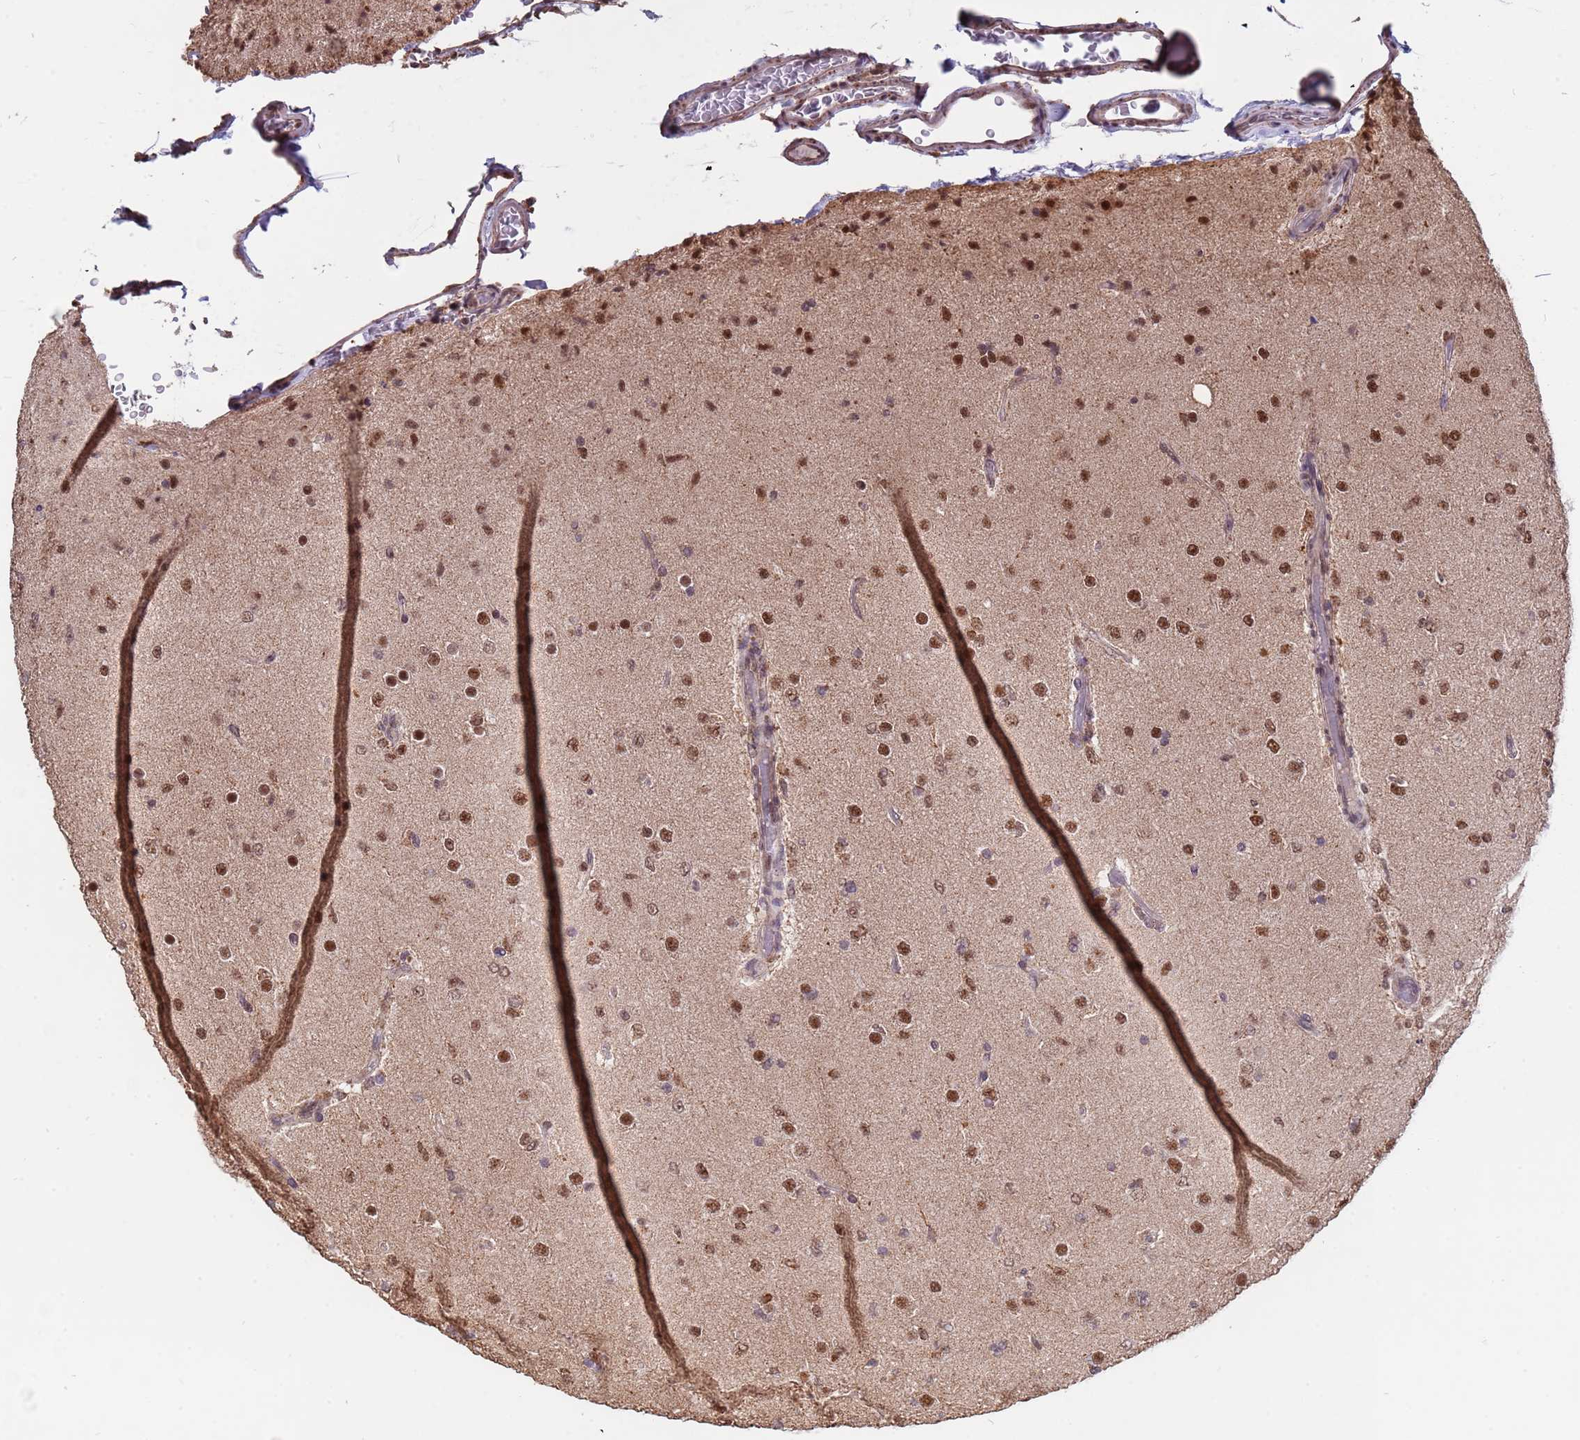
{"staining": {"intensity": "strong", "quantity": ">75%", "location": "nuclear"}, "tissue": "glioma", "cell_type": "Tumor cells", "image_type": "cancer", "snomed": [{"axis": "morphology", "description": "Glioma, malignant, Low grade"}, {"axis": "topography", "description": "Brain"}], "caption": "Strong nuclear expression for a protein is seen in about >75% of tumor cells of malignant glioma (low-grade) using immunohistochemistry.", "gene": "DENND2B", "patient": {"sex": "male", "age": 65}}